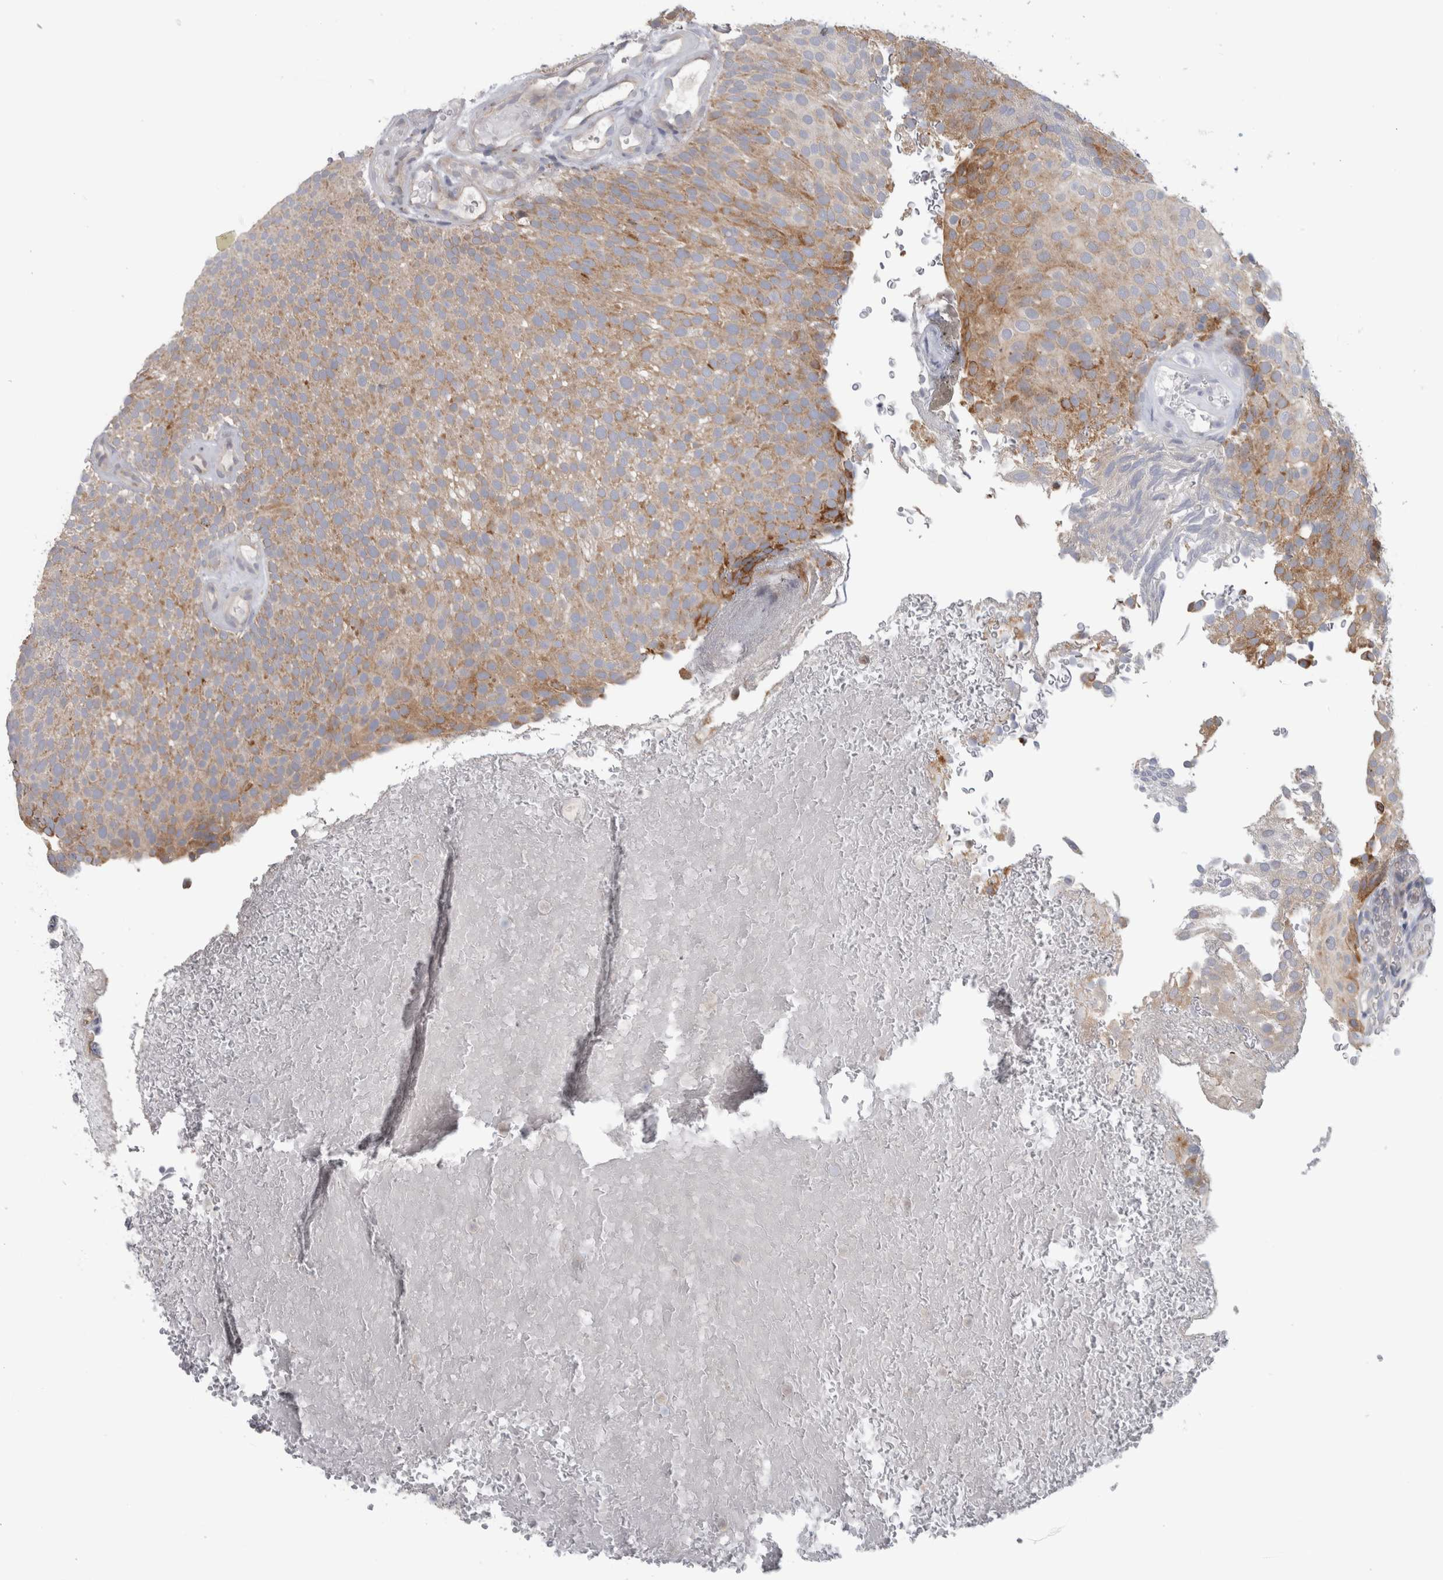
{"staining": {"intensity": "moderate", "quantity": ">75%", "location": "cytoplasmic/membranous"}, "tissue": "urothelial cancer", "cell_type": "Tumor cells", "image_type": "cancer", "snomed": [{"axis": "morphology", "description": "Urothelial carcinoma, Low grade"}, {"axis": "topography", "description": "Urinary bladder"}], "caption": "Immunohistochemistry (IHC) of urothelial cancer shows medium levels of moderate cytoplasmic/membranous expression in approximately >75% of tumor cells.", "gene": "RAB18", "patient": {"sex": "male", "age": 78}}